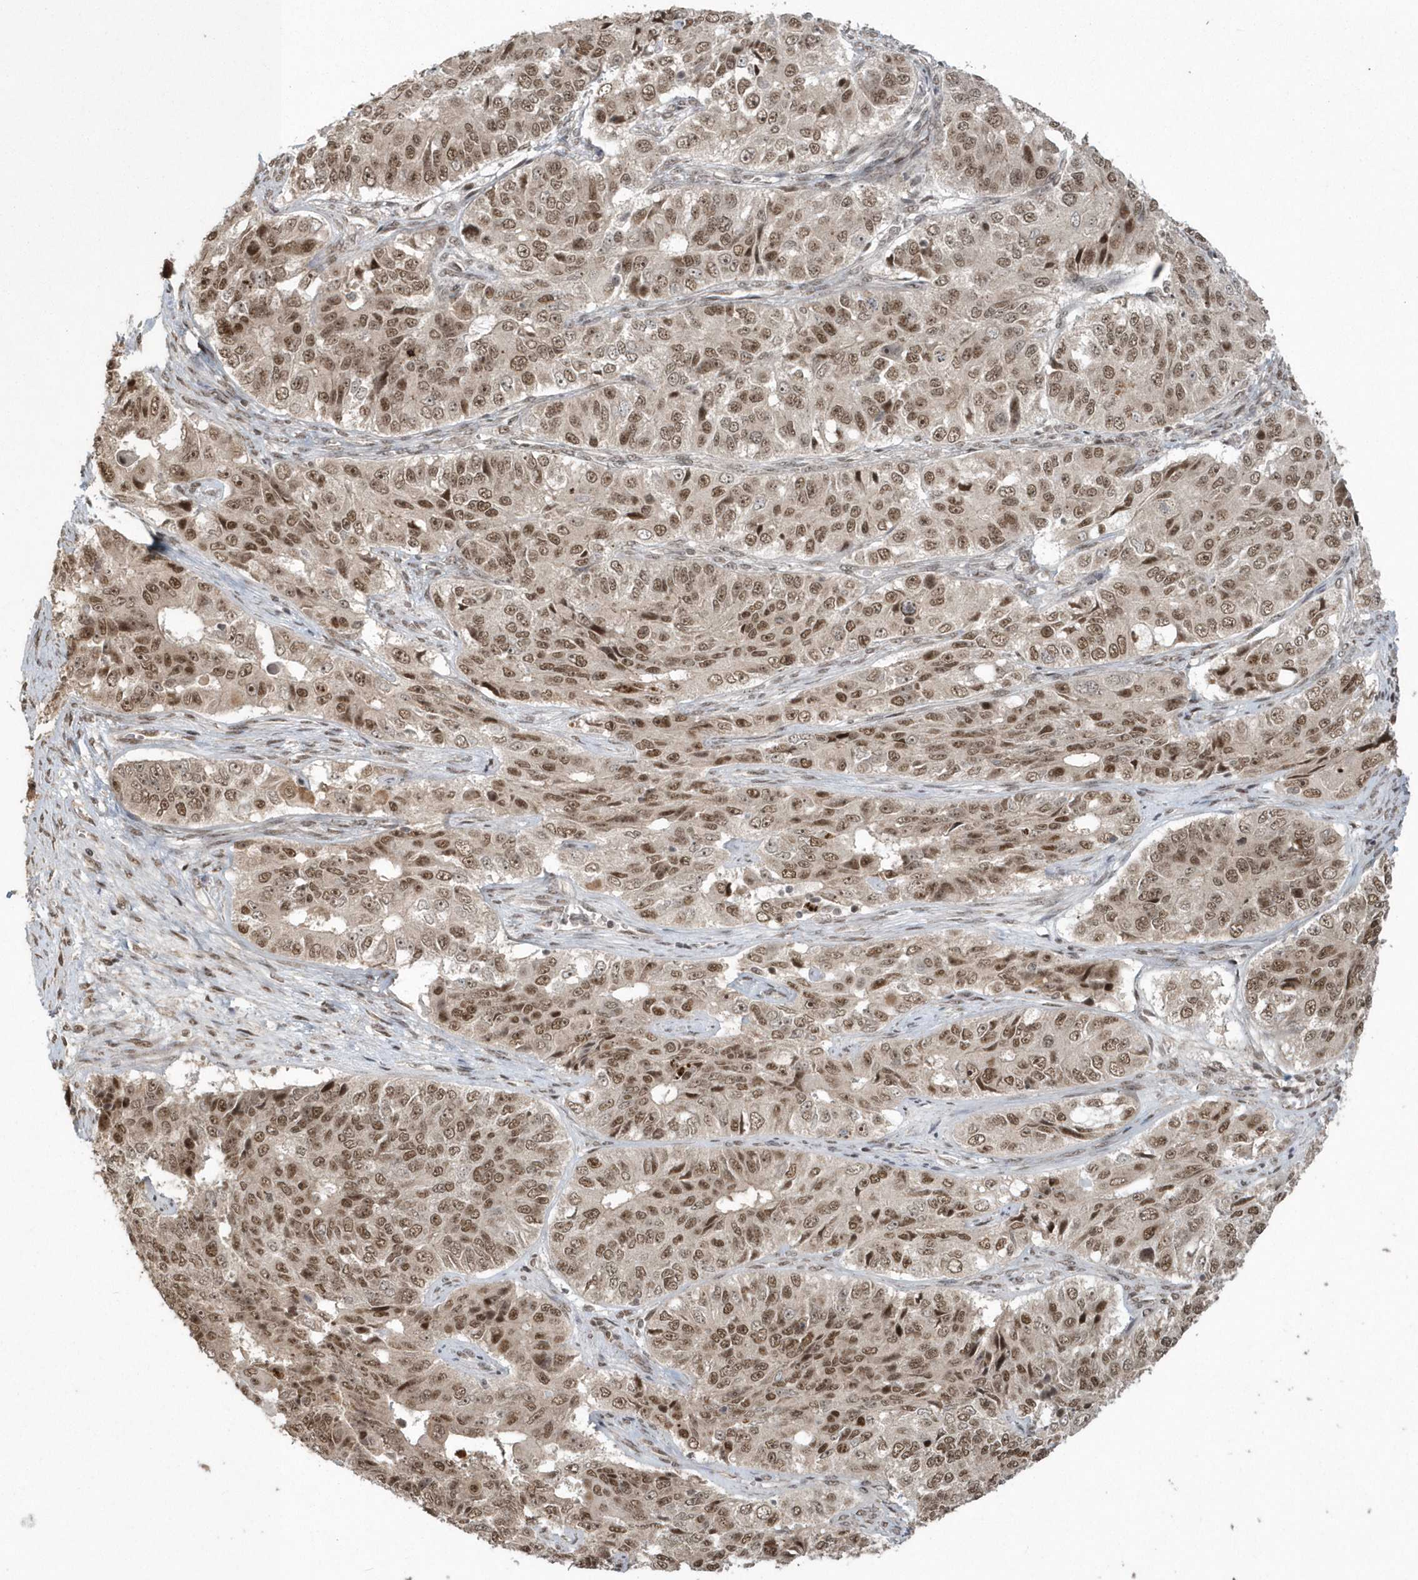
{"staining": {"intensity": "moderate", "quantity": ">75%", "location": "nuclear"}, "tissue": "ovarian cancer", "cell_type": "Tumor cells", "image_type": "cancer", "snomed": [{"axis": "morphology", "description": "Carcinoma, endometroid"}, {"axis": "topography", "description": "Ovary"}], "caption": "Human endometroid carcinoma (ovarian) stained with a brown dye shows moderate nuclear positive positivity in about >75% of tumor cells.", "gene": "EPB41L4A", "patient": {"sex": "female", "age": 51}}